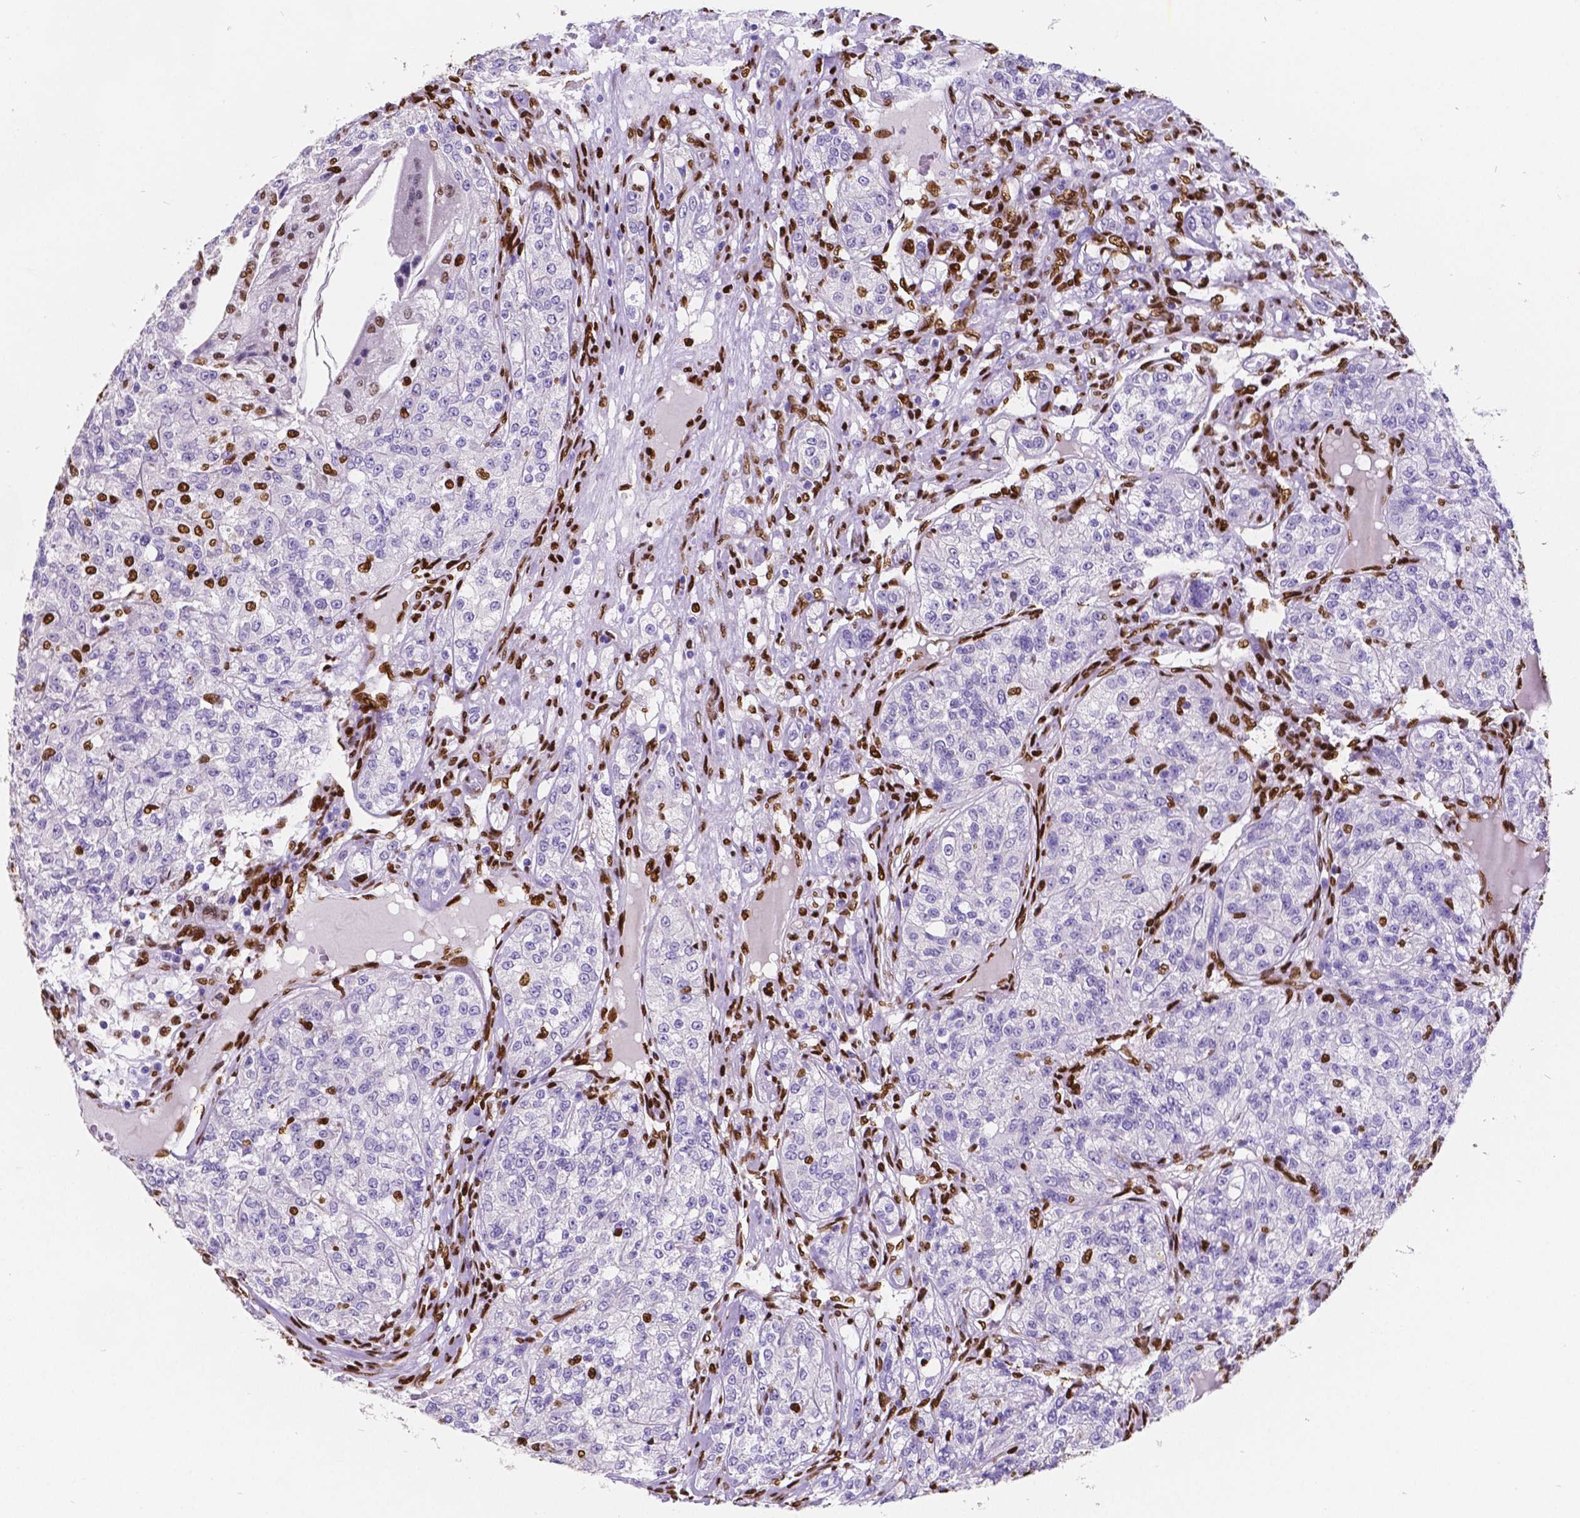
{"staining": {"intensity": "negative", "quantity": "none", "location": "none"}, "tissue": "renal cancer", "cell_type": "Tumor cells", "image_type": "cancer", "snomed": [{"axis": "morphology", "description": "Adenocarcinoma, NOS"}, {"axis": "topography", "description": "Kidney"}], "caption": "A high-resolution image shows immunohistochemistry (IHC) staining of renal cancer, which displays no significant staining in tumor cells.", "gene": "MEF2C", "patient": {"sex": "female", "age": 63}}